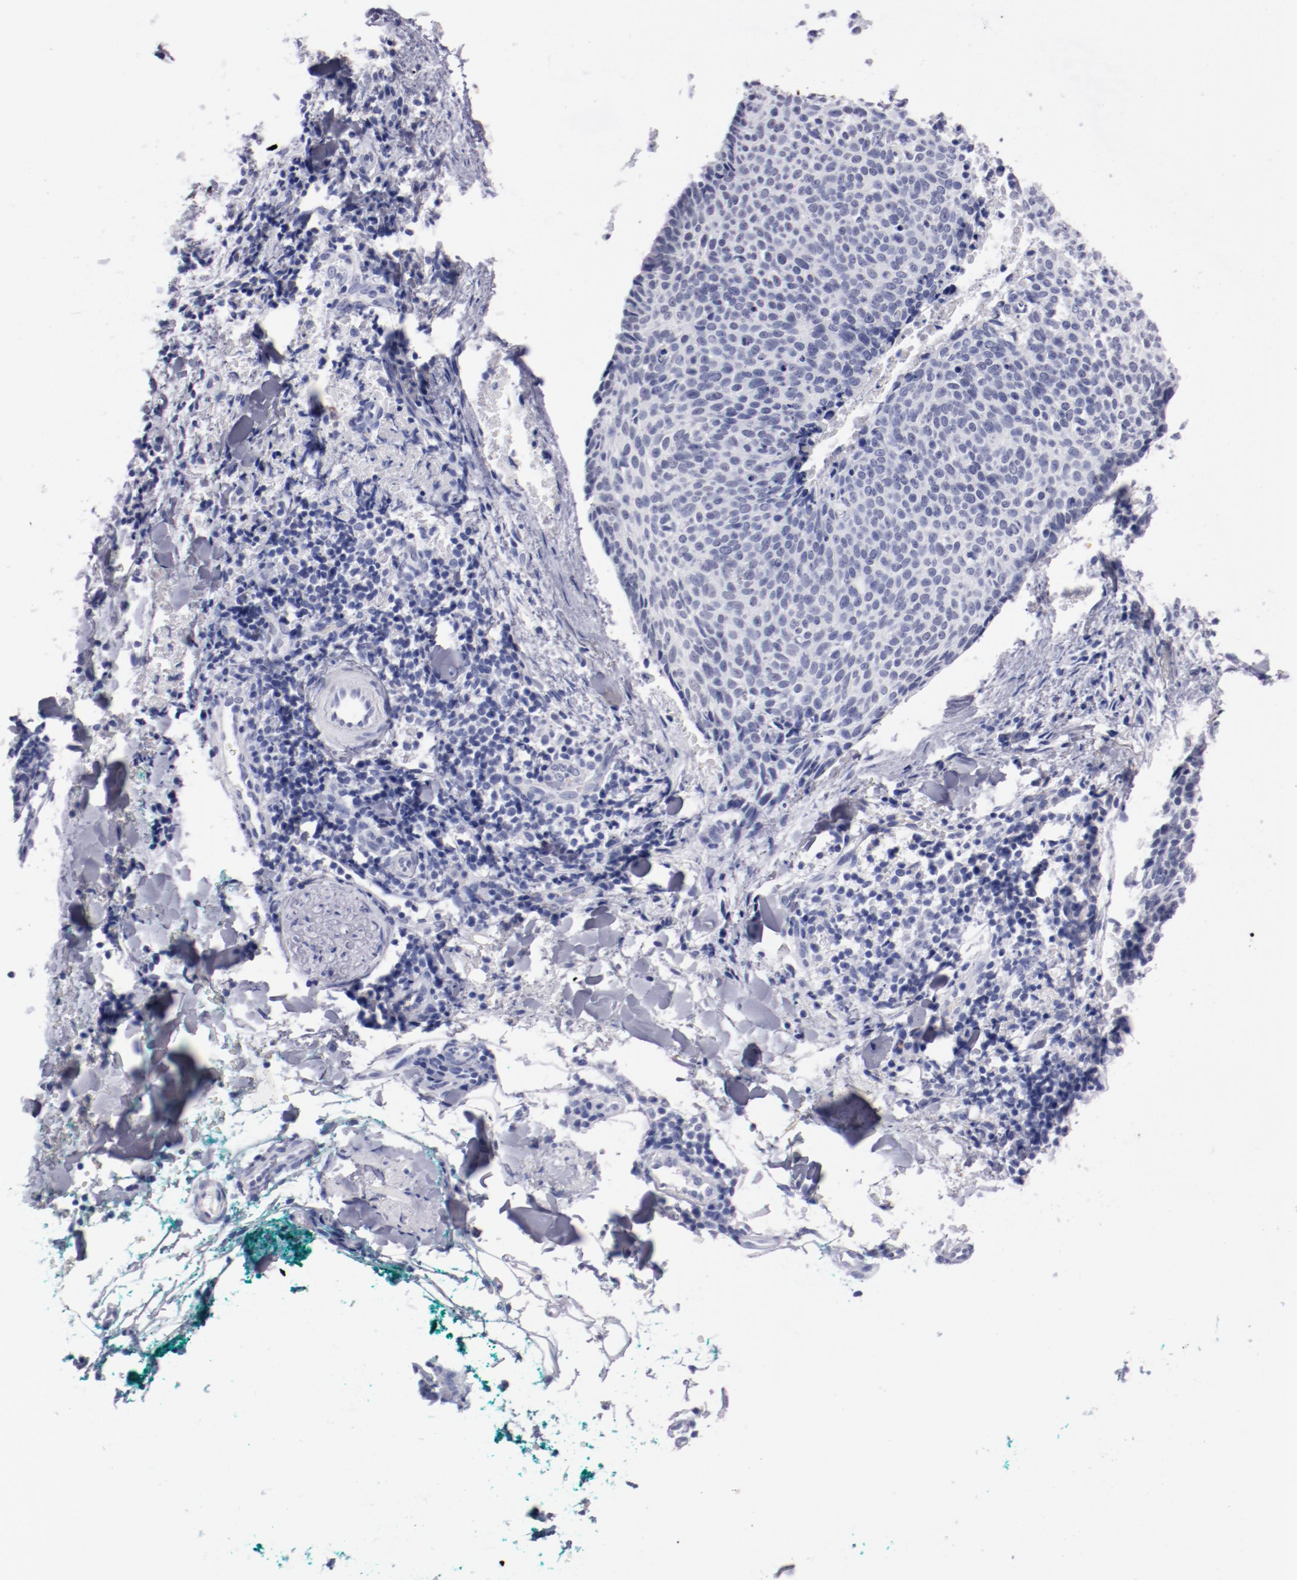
{"staining": {"intensity": "negative", "quantity": "none", "location": "none"}, "tissue": "skin cancer", "cell_type": "Tumor cells", "image_type": "cancer", "snomed": [{"axis": "morphology", "description": "Normal tissue, NOS"}, {"axis": "morphology", "description": "Basal cell carcinoma"}, {"axis": "topography", "description": "Skin"}], "caption": "Tumor cells are negative for protein expression in human basal cell carcinoma (skin).", "gene": "HNF1B", "patient": {"sex": "female", "age": 57}}